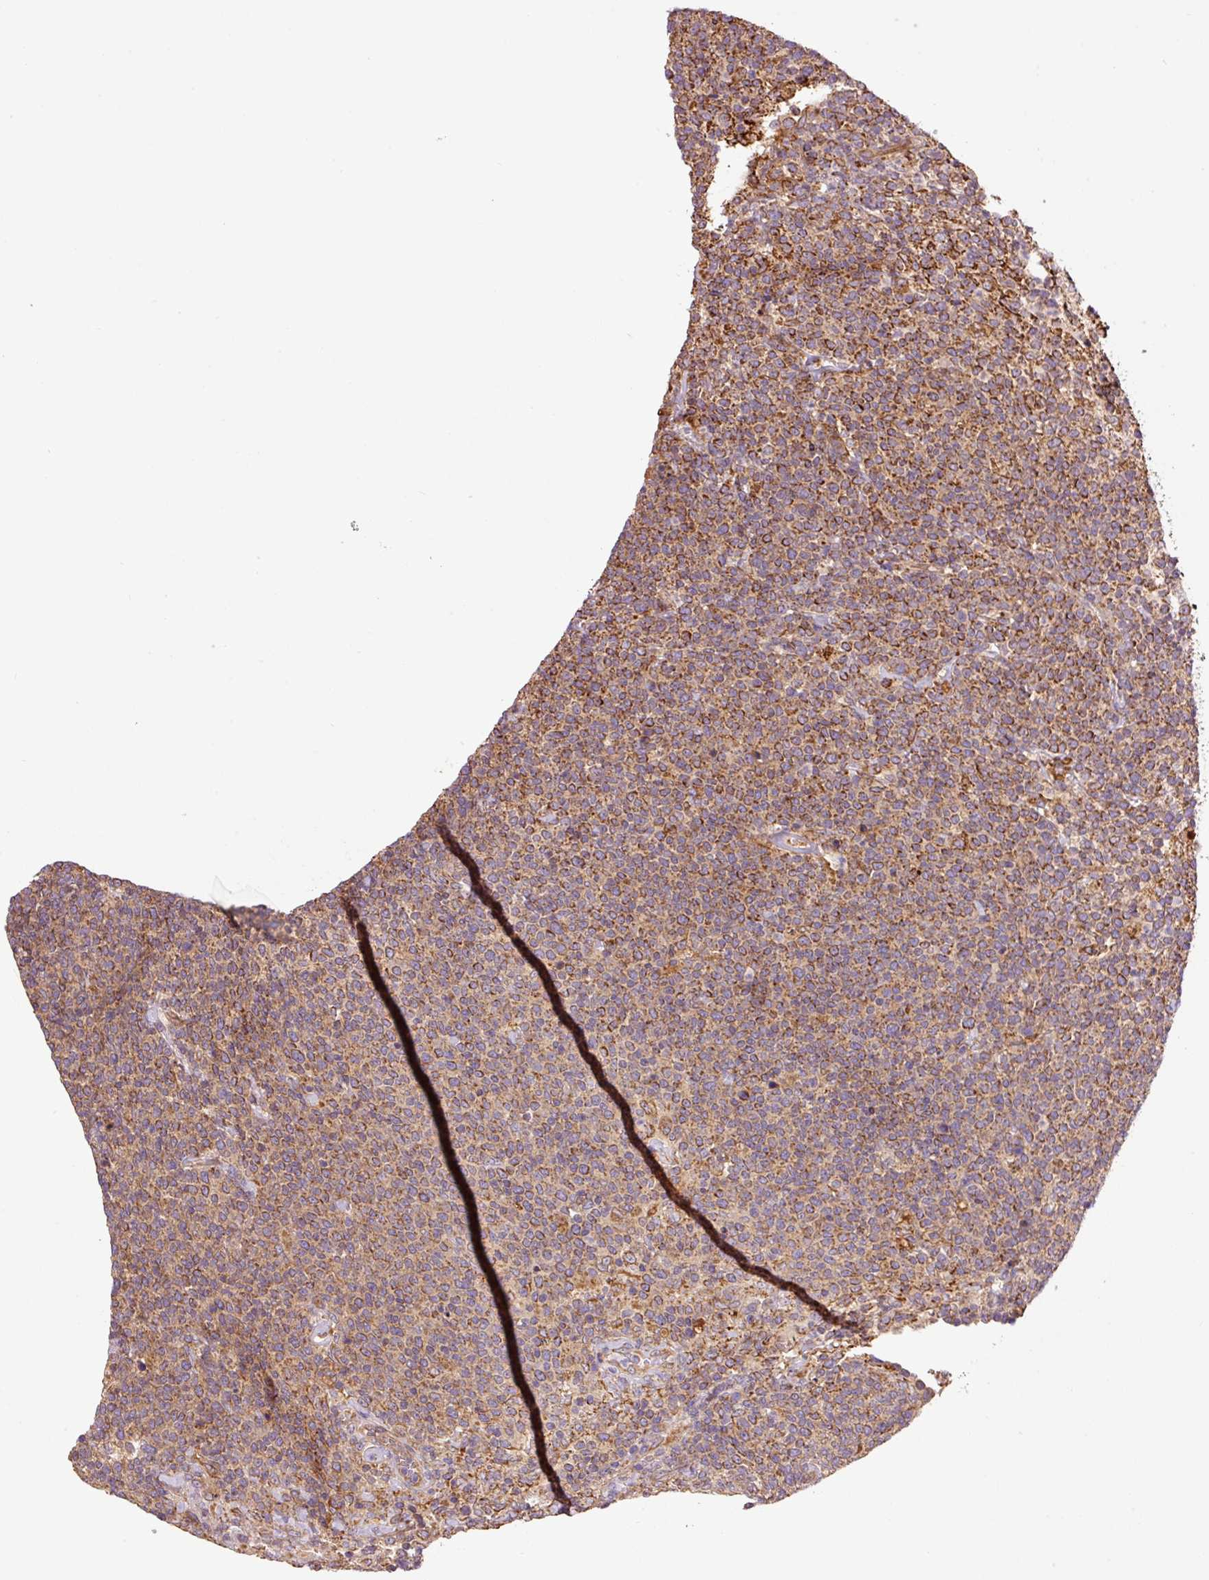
{"staining": {"intensity": "moderate", "quantity": ">75%", "location": "cytoplasmic/membranous"}, "tissue": "lymphoma", "cell_type": "Tumor cells", "image_type": "cancer", "snomed": [{"axis": "morphology", "description": "Malignant lymphoma, non-Hodgkin's type, High grade"}, {"axis": "topography", "description": "Lymph node"}], "caption": "A brown stain shows moderate cytoplasmic/membranous expression of a protein in malignant lymphoma, non-Hodgkin's type (high-grade) tumor cells.", "gene": "PCK2", "patient": {"sex": "male", "age": 61}}